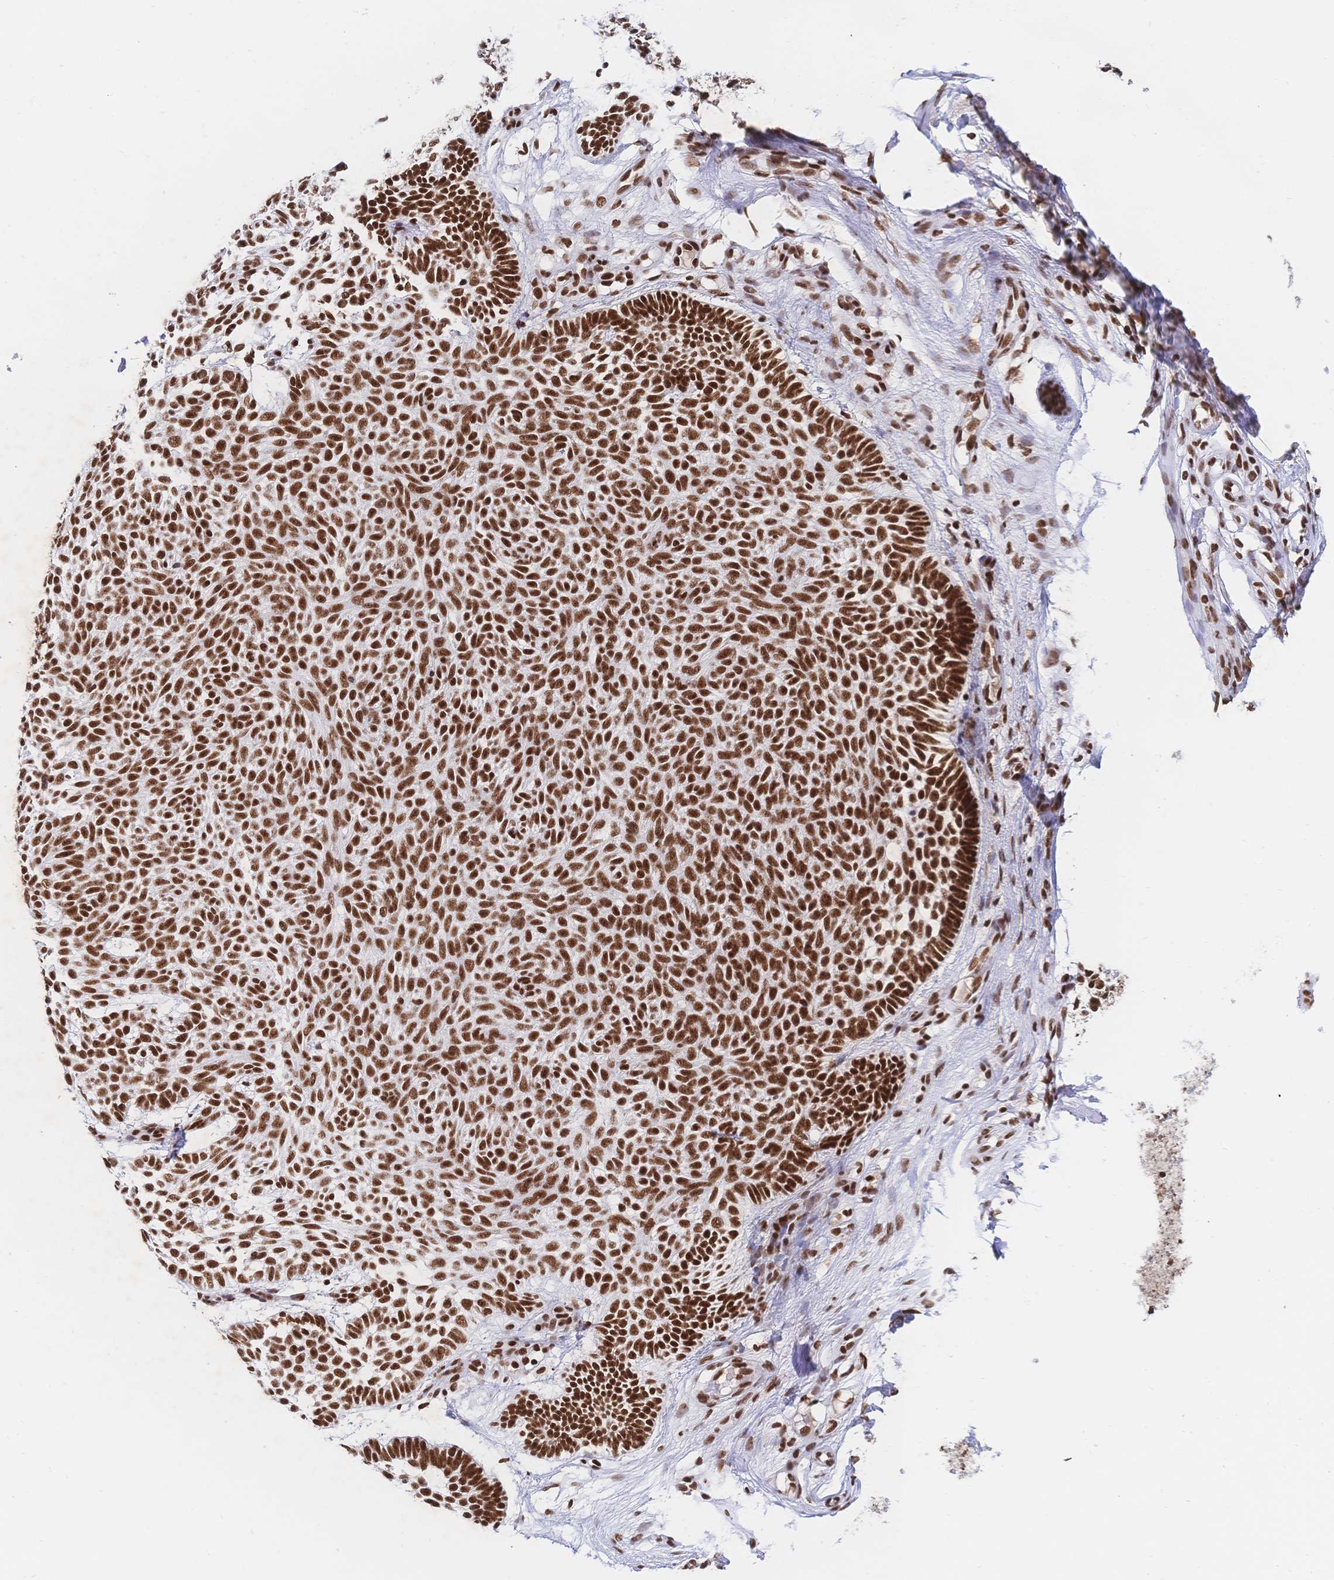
{"staining": {"intensity": "strong", "quantity": ">75%", "location": "nuclear"}, "tissue": "skin cancer", "cell_type": "Tumor cells", "image_type": "cancer", "snomed": [{"axis": "morphology", "description": "Basal cell carcinoma"}, {"axis": "topography", "description": "Skin"}], "caption": "Skin basal cell carcinoma stained with a protein marker exhibits strong staining in tumor cells.", "gene": "SRSF1", "patient": {"sex": "male", "age": 89}}